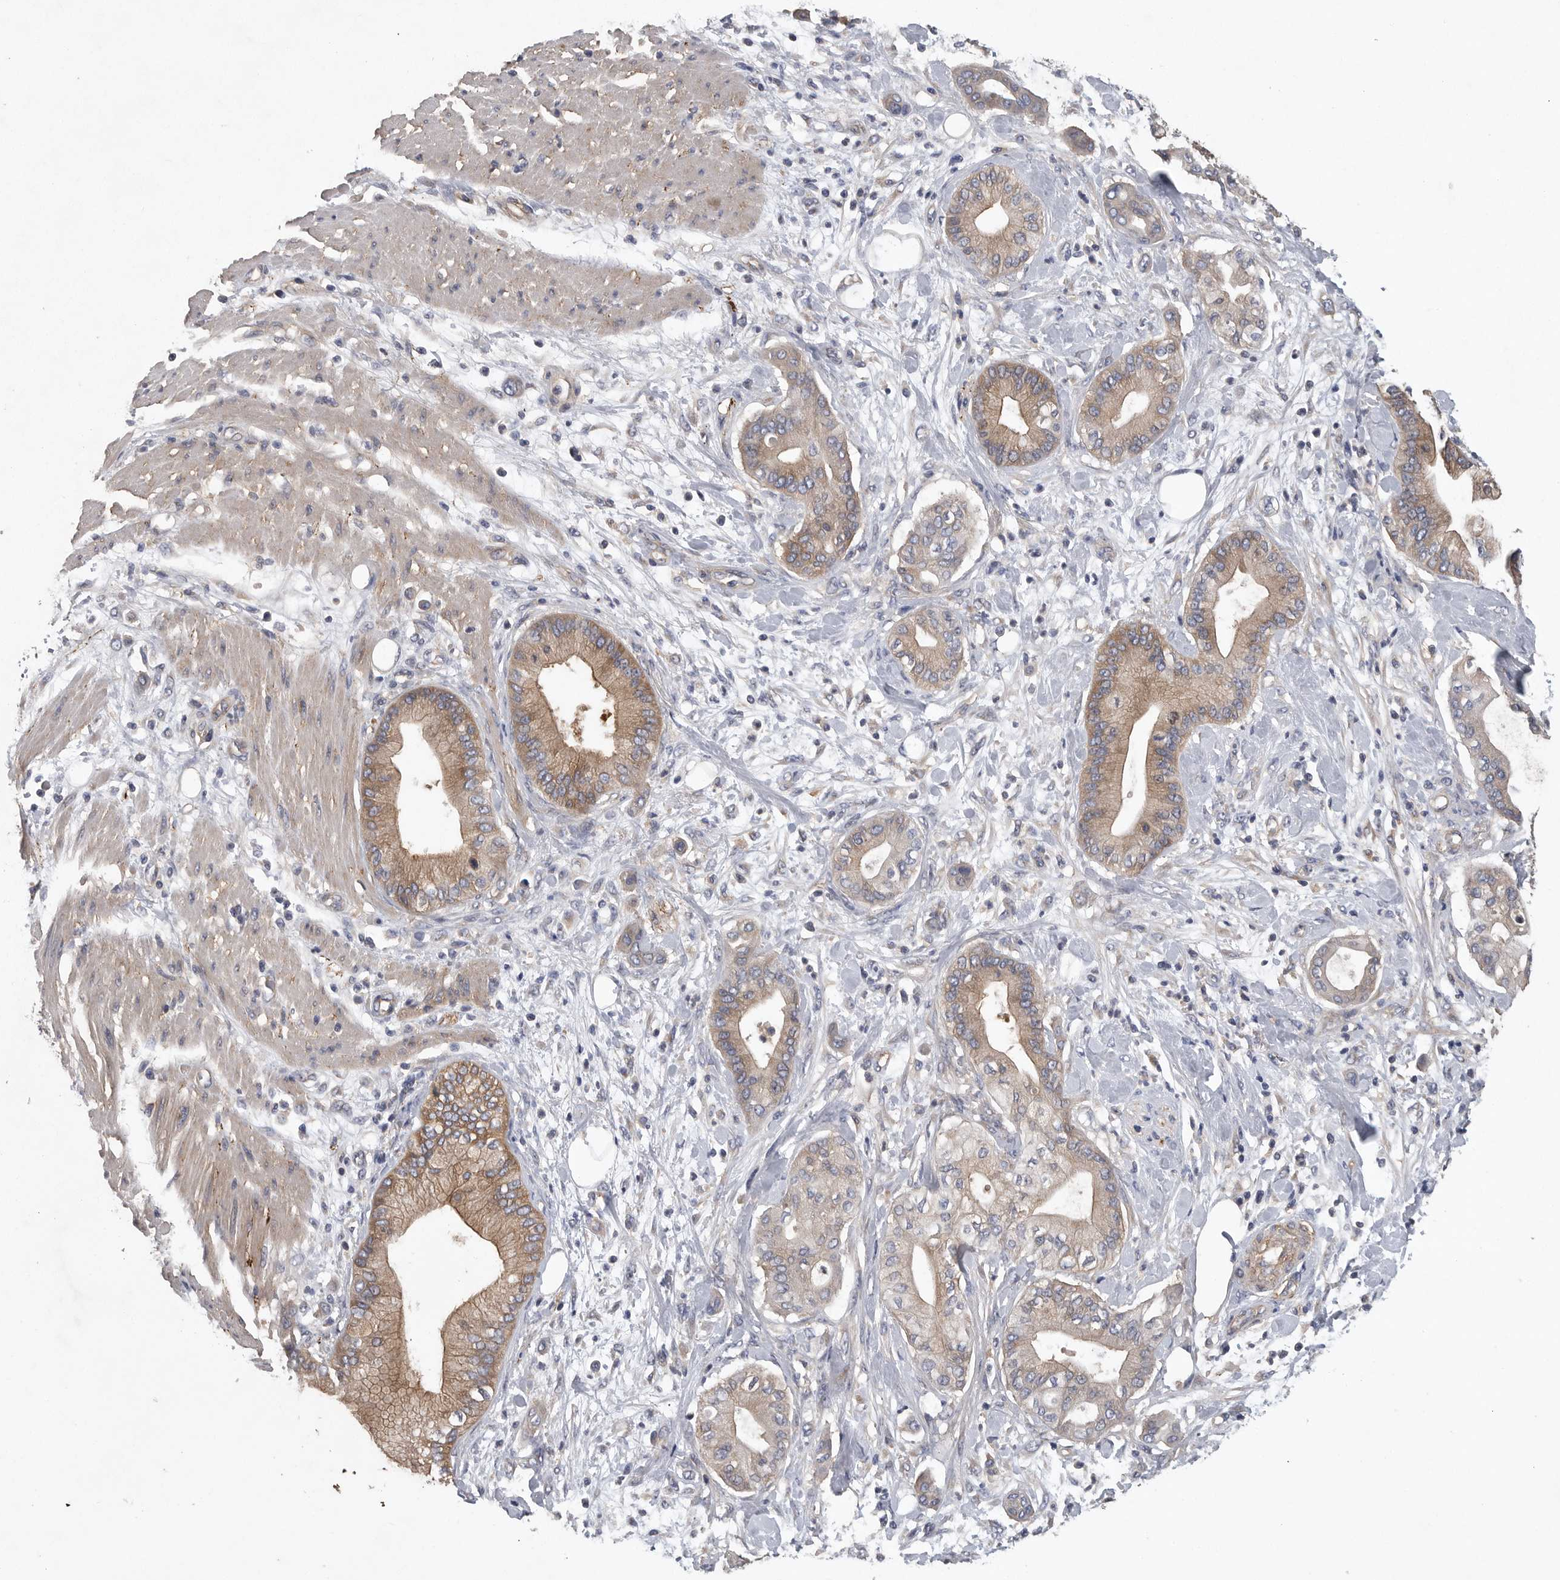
{"staining": {"intensity": "moderate", "quantity": ">75%", "location": "cytoplasmic/membranous"}, "tissue": "pancreatic cancer", "cell_type": "Tumor cells", "image_type": "cancer", "snomed": [{"axis": "morphology", "description": "Adenocarcinoma, NOS"}, {"axis": "morphology", "description": "Adenocarcinoma, metastatic, NOS"}, {"axis": "topography", "description": "Lymph node"}, {"axis": "topography", "description": "Pancreas"}, {"axis": "topography", "description": "Duodenum"}], "caption": "Immunohistochemical staining of metastatic adenocarcinoma (pancreatic) shows medium levels of moderate cytoplasmic/membranous protein expression in approximately >75% of tumor cells.", "gene": "OXR1", "patient": {"sex": "female", "age": 64}}